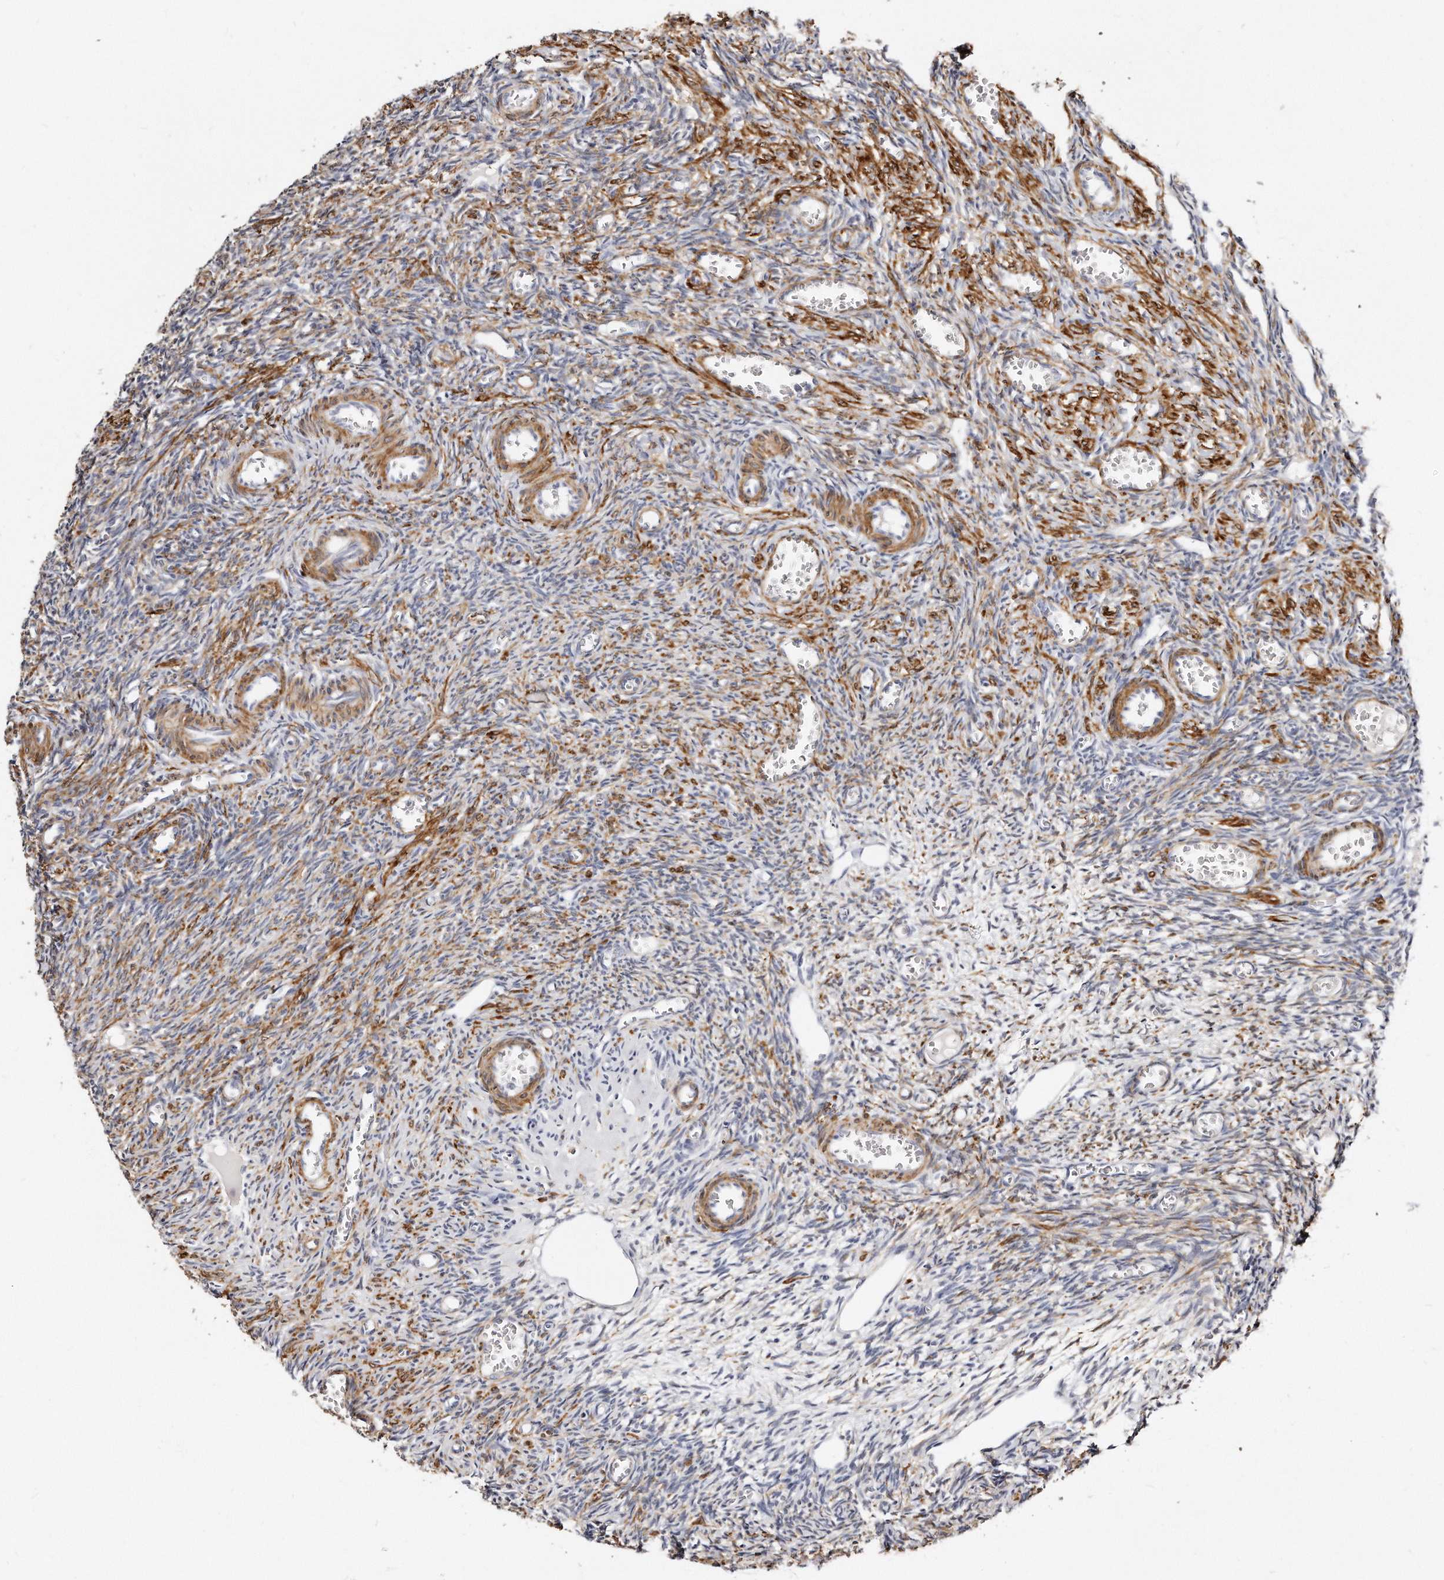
{"staining": {"intensity": "weak", "quantity": "<25%", "location": "cytoplasmic/membranous"}, "tissue": "ovary", "cell_type": "Ovarian stroma cells", "image_type": "normal", "snomed": [{"axis": "morphology", "description": "Normal tissue, NOS"}, {"axis": "topography", "description": "Ovary"}], "caption": "The IHC histopathology image has no significant positivity in ovarian stroma cells of ovary.", "gene": "LMOD1", "patient": {"sex": "female", "age": 27}}